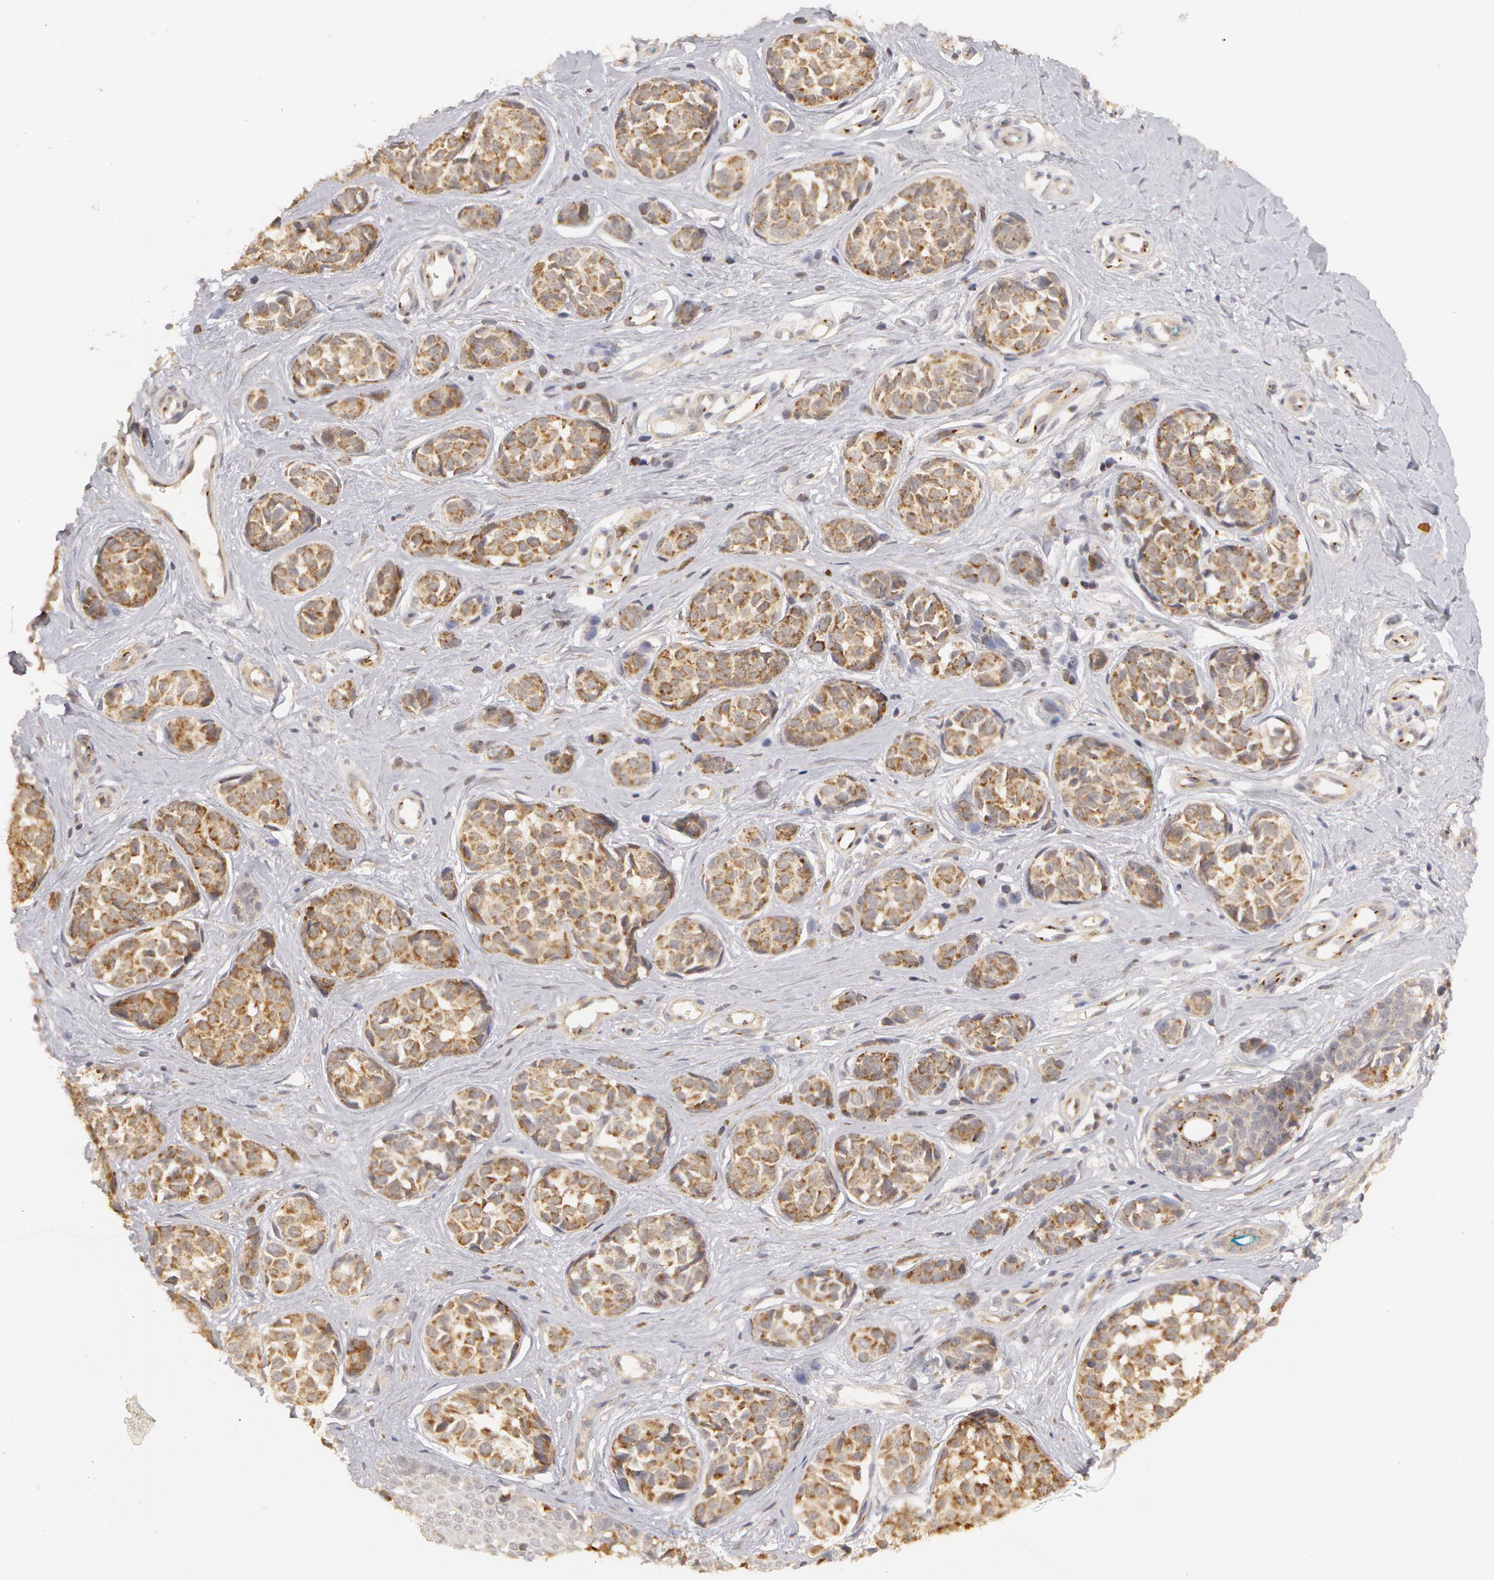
{"staining": {"intensity": "weak", "quantity": ">75%", "location": "cytoplasmic/membranous"}, "tissue": "melanoma", "cell_type": "Tumor cells", "image_type": "cancer", "snomed": [{"axis": "morphology", "description": "Malignant melanoma, NOS"}, {"axis": "topography", "description": "Skin"}], "caption": "Immunohistochemical staining of human malignant melanoma demonstrates weak cytoplasmic/membranous protein expression in about >75% of tumor cells.", "gene": "ADPRH", "patient": {"sex": "male", "age": 79}}